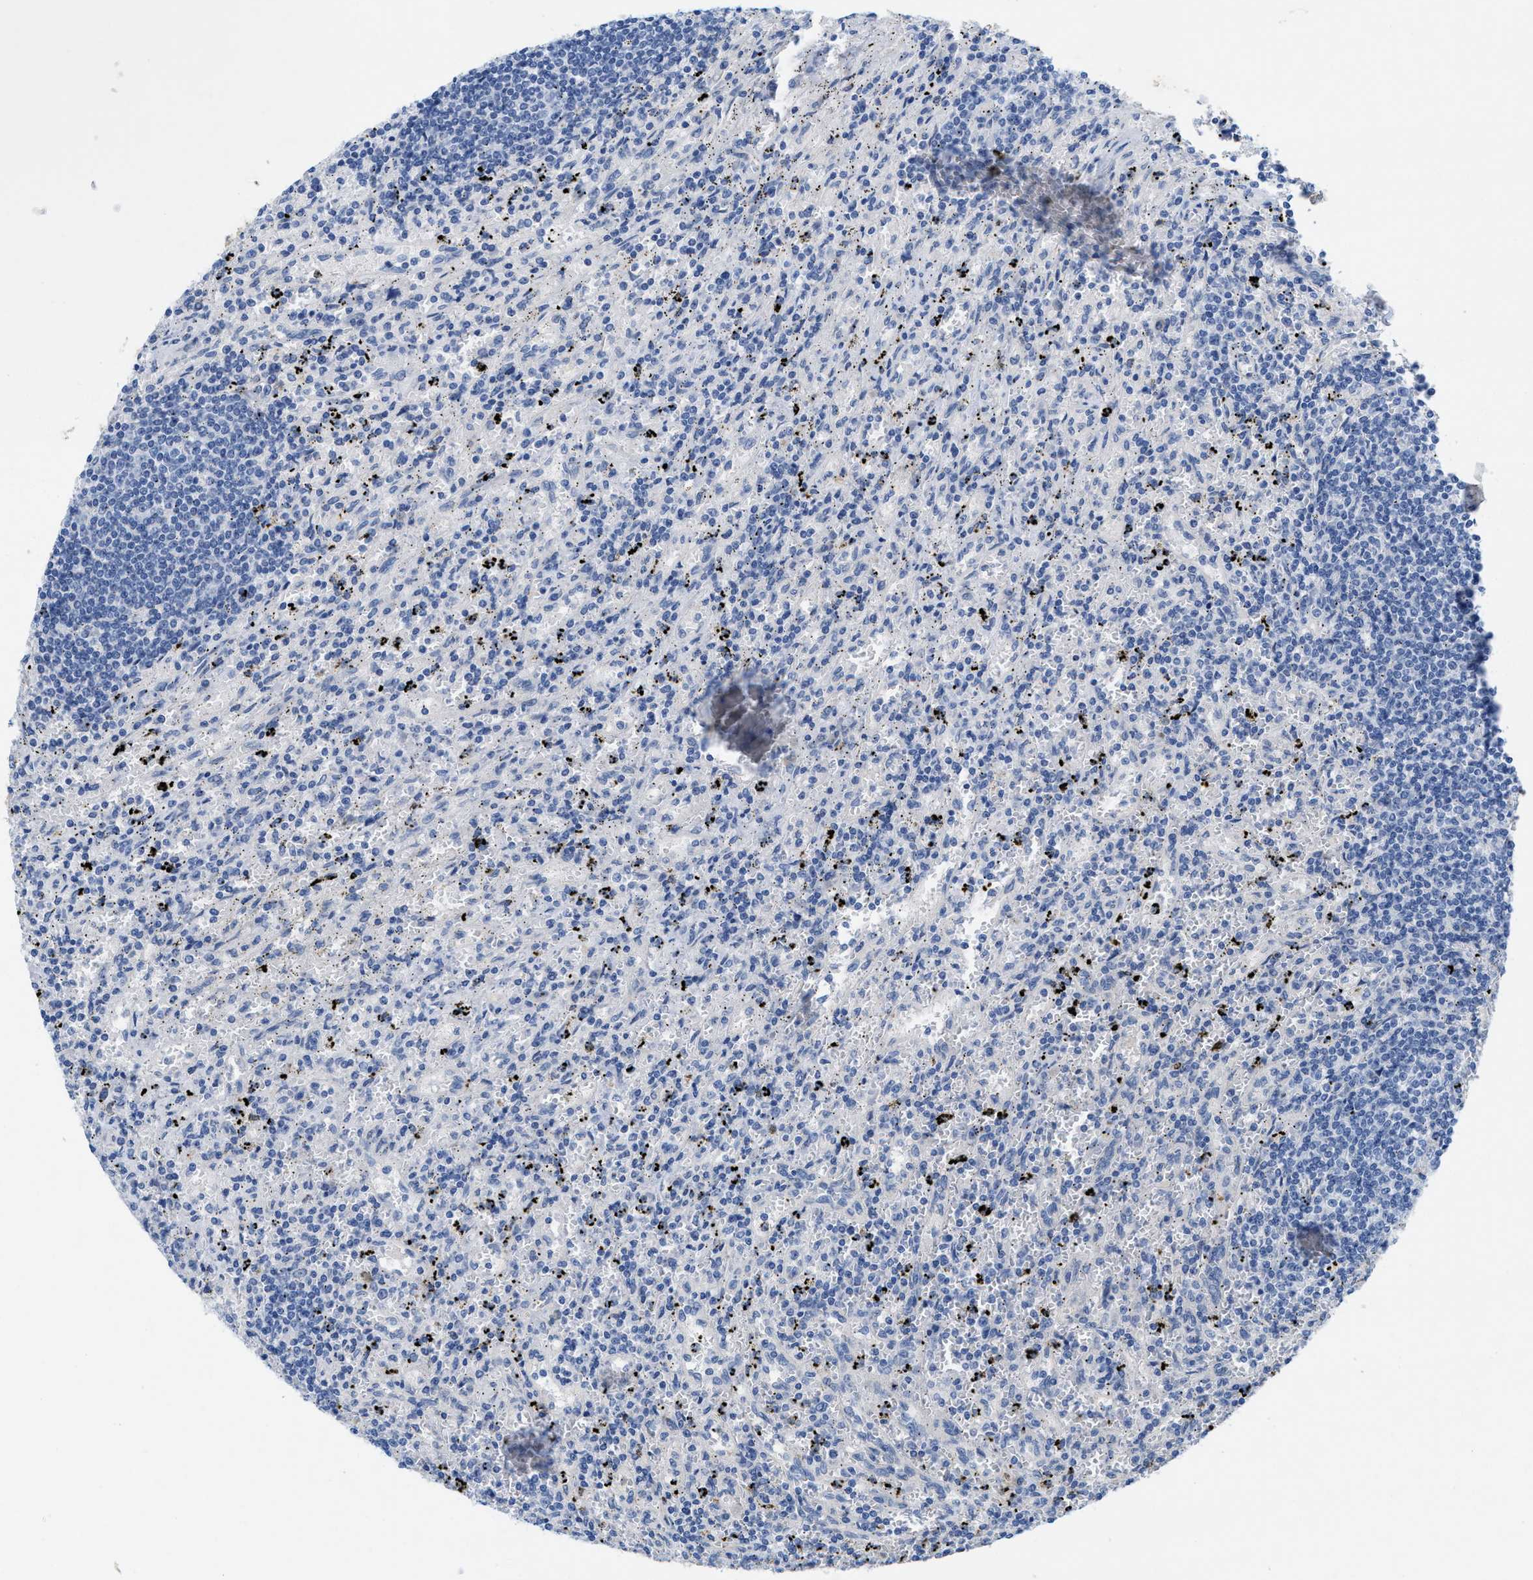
{"staining": {"intensity": "negative", "quantity": "none", "location": "none"}, "tissue": "lymphoma", "cell_type": "Tumor cells", "image_type": "cancer", "snomed": [{"axis": "morphology", "description": "Malignant lymphoma, non-Hodgkin's type, Low grade"}, {"axis": "topography", "description": "Spleen"}], "caption": "Immunohistochemical staining of malignant lymphoma, non-Hodgkin's type (low-grade) shows no significant staining in tumor cells. (Immunohistochemistry (ihc), brightfield microscopy, high magnification).", "gene": "CPA2", "patient": {"sex": "male", "age": 76}}